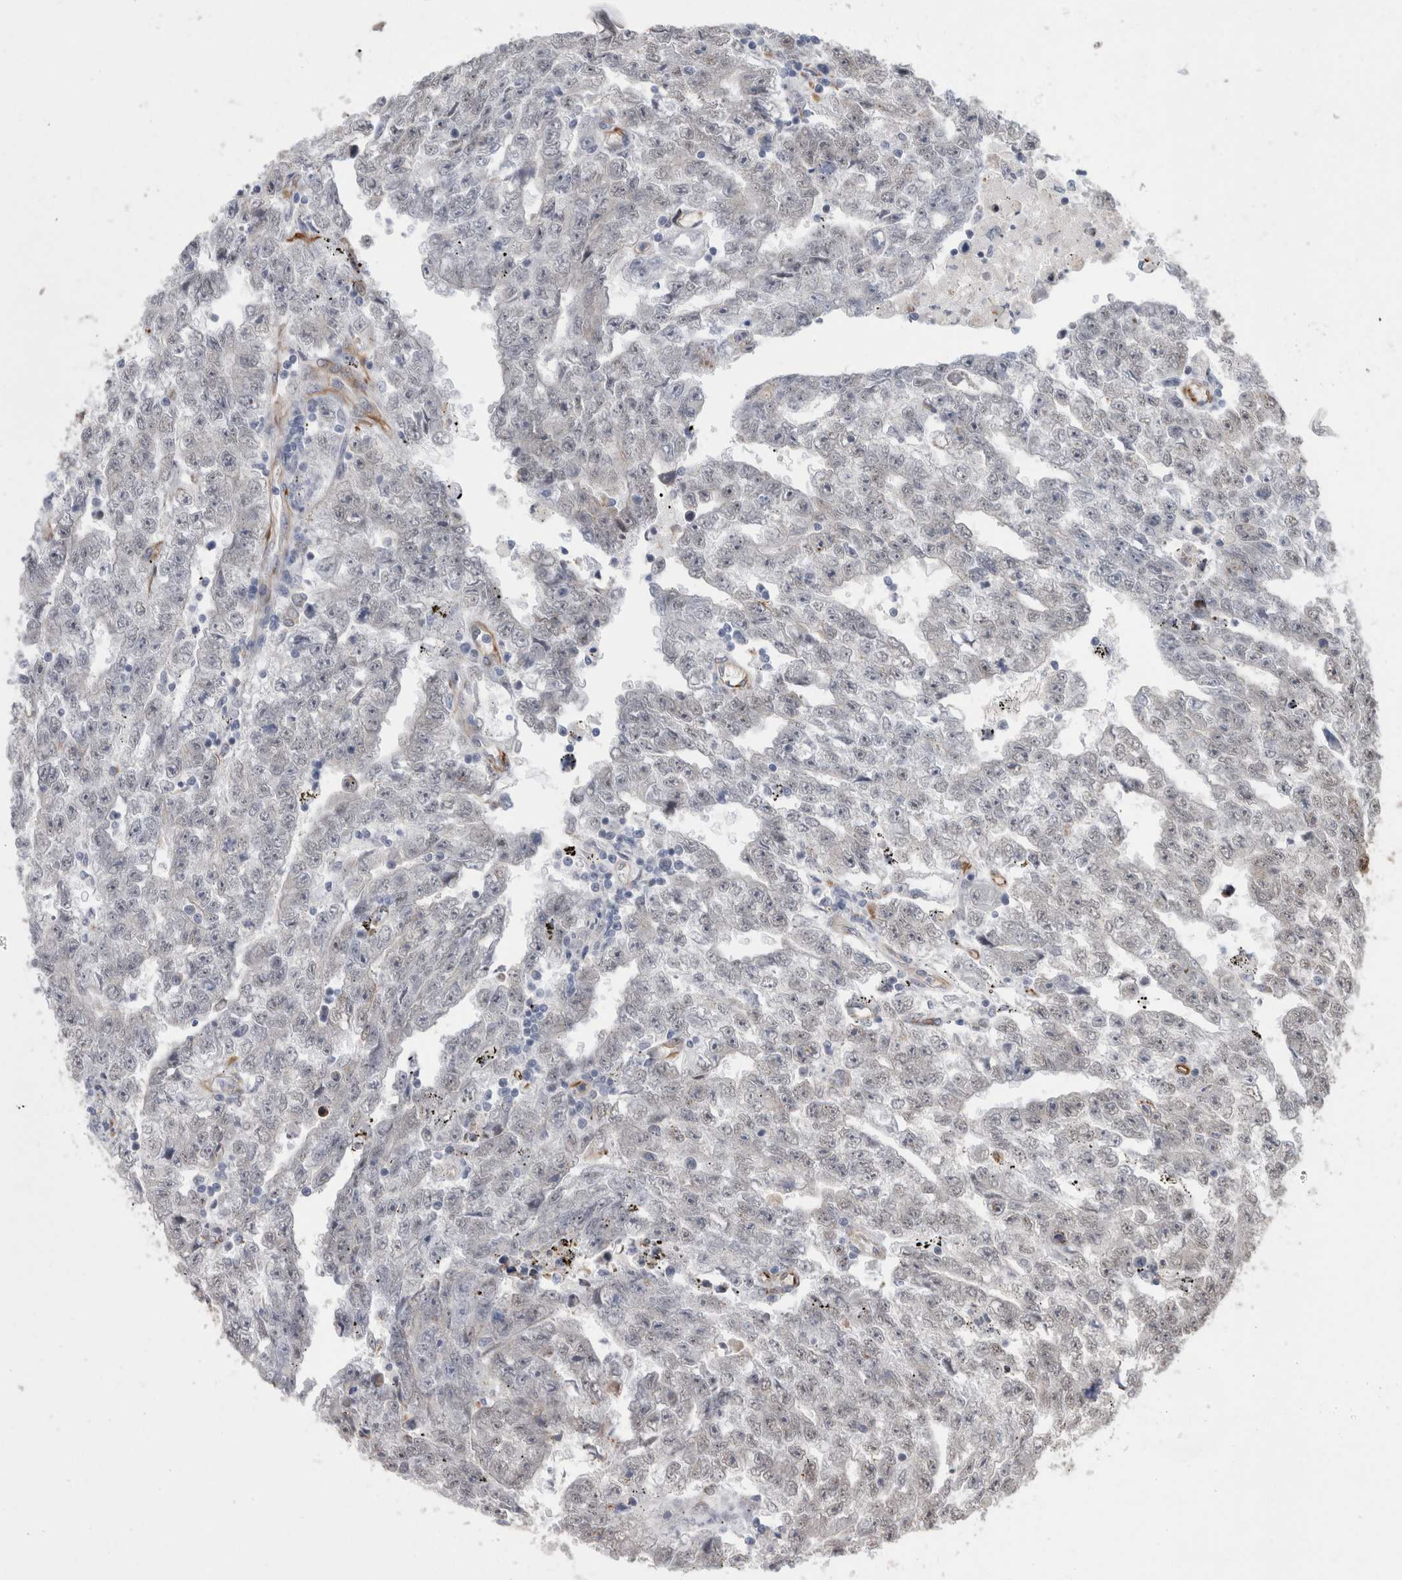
{"staining": {"intensity": "negative", "quantity": "none", "location": "none"}, "tissue": "testis cancer", "cell_type": "Tumor cells", "image_type": "cancer", "snomed": [{"axis": "morphology", "description": "Carcinoma, Embryonal, NOS"}, {"axis": "topography", "description": "Testis"}], "caption": "Image shows no protein positivity in tumor cells of testis embryonal carcinoma tissue.", "gene": "FAM83H", "patient": {"sex": "male", "age": 25}}